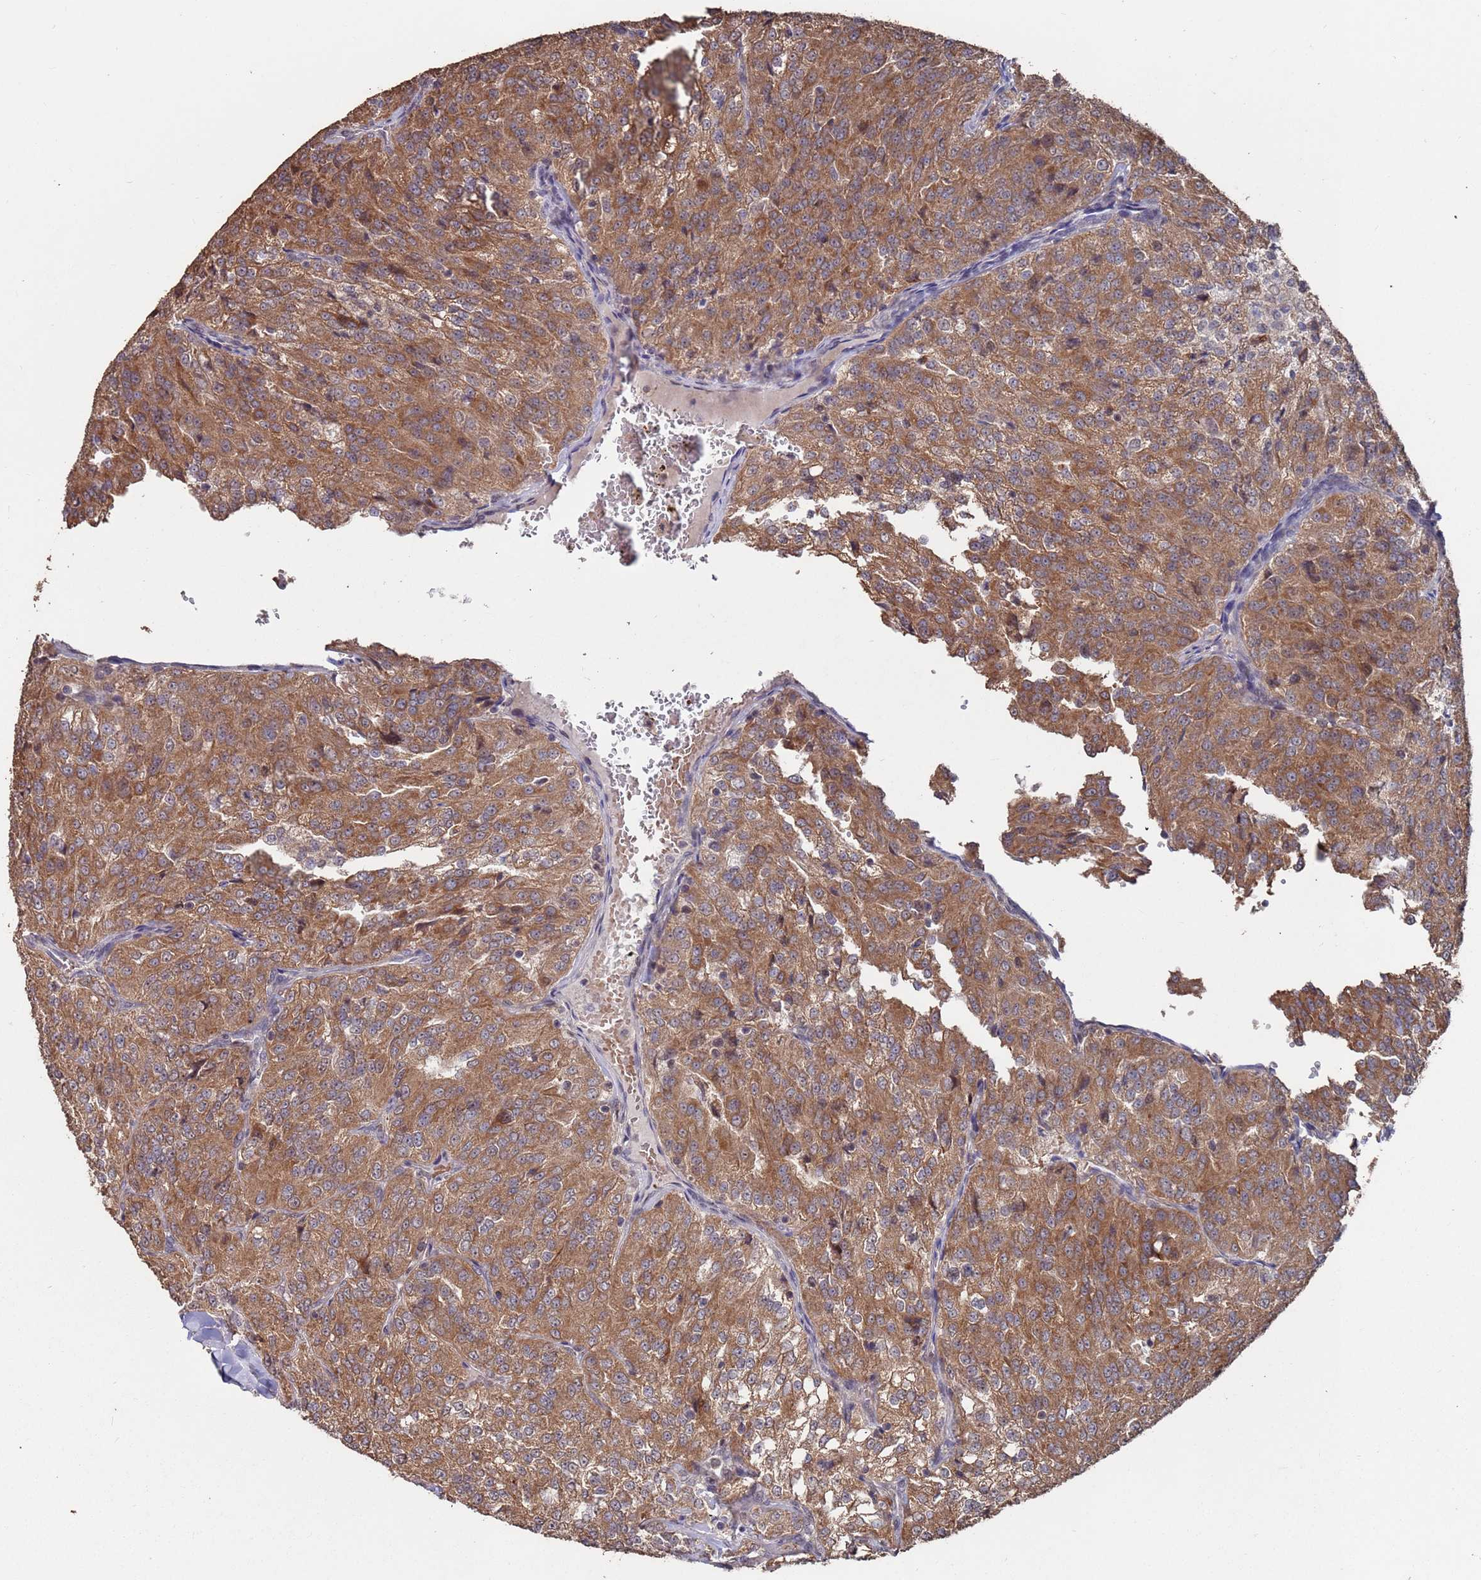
{"staining": {"intensity": "moderate", "quantity": ">75%", "location": "cytoplasmic/membranous"}, "tissue": "renal cancer", "cell_type": "Tumor cells", "image_type": "cancer", "snomed": [{"axis": "morphology", "description": "Adenocarcinoma, NOS"}, {"axis": "topography", "description": "Kidney"}], "caption": "Renal cancer stained with immunohistochemistry (IHC) reveals moderate cytoplasmic/membranous positivity in about >75% of tumor cells. The staining was performed using DAB, with brown indicating positive protein expression. Nuclei are stained blue with hematoxylin.", "gene": "PRR7", "patient": {"sex": "female", "age": 63}}